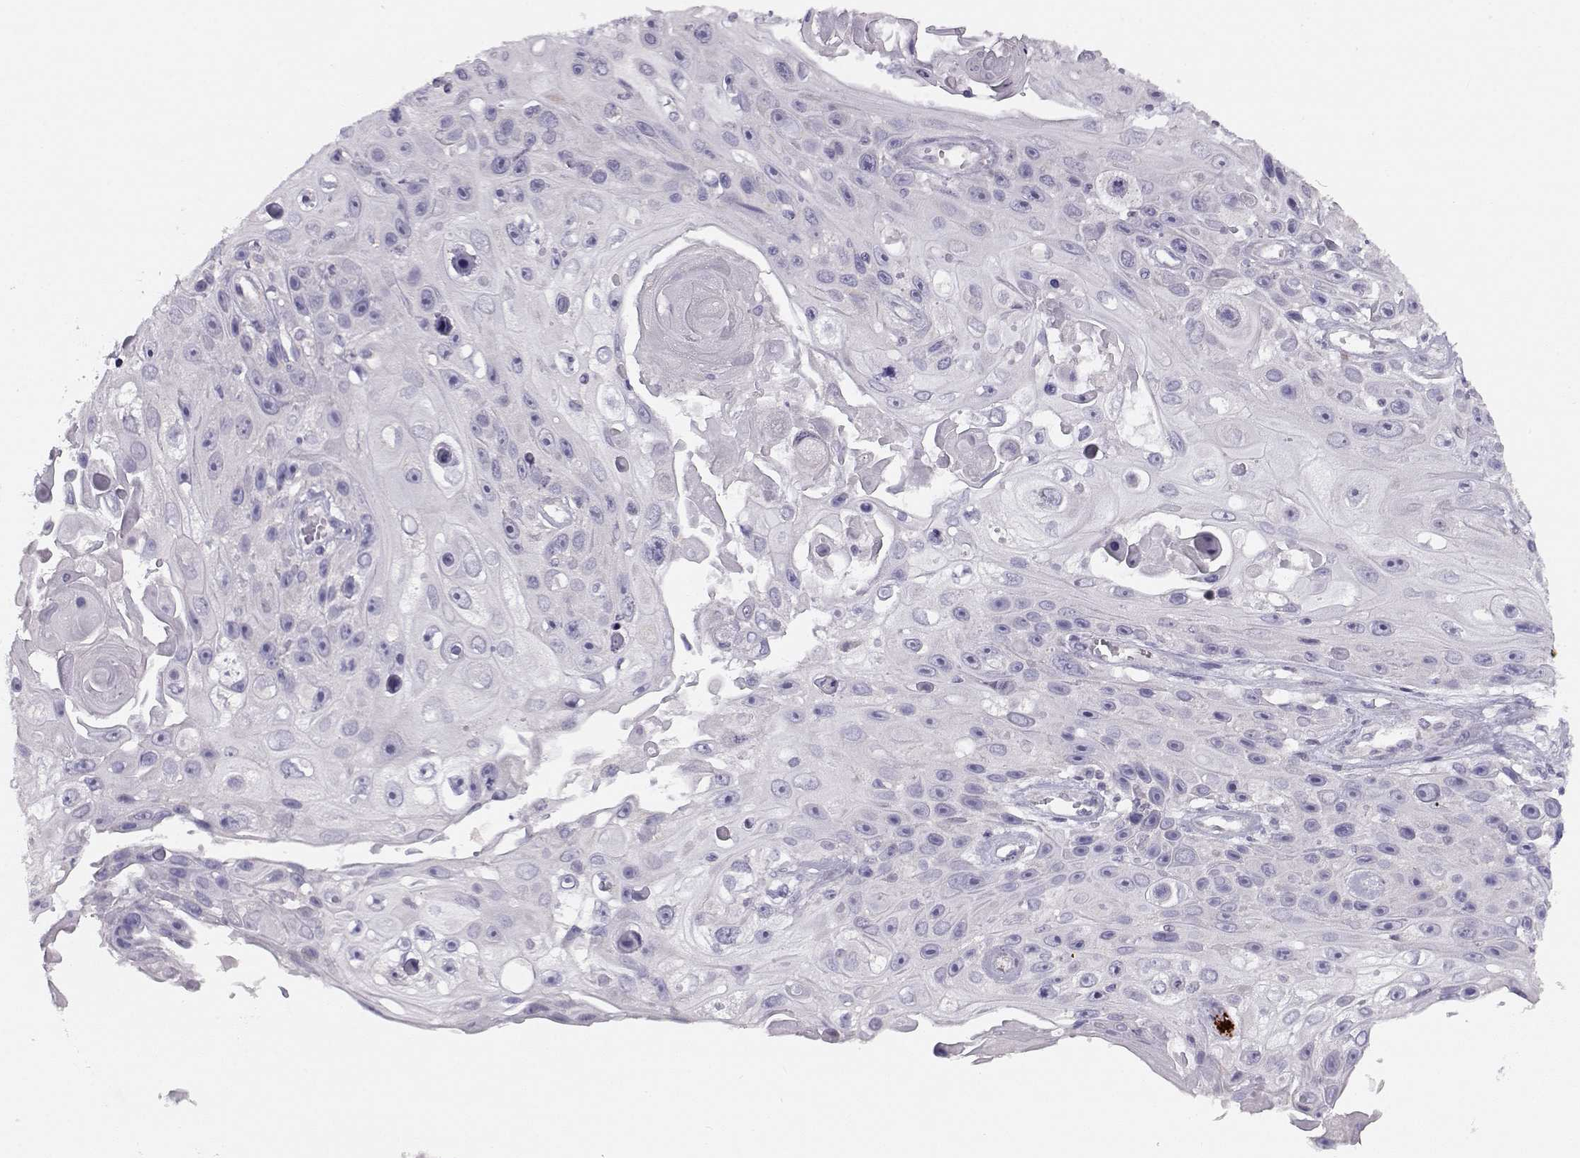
{"staining": {"intensity": "negative", "quantity": "none", "location": "none"}, "tissue": "skin cancer", "cell_type": "Tumor cells", "image_type": "cancer", "snomed": [{"axis": "morphology", "description": "Squamous cell carcinoma, NOS"}, {"axis": "topography", "description": "Skin"}], "caption": "Photomicrograph shows no protein staining in tumor cells of skin cancer (squamous cell carcinoma) tissue.", "gene": "KLF17", "patient": {"sex": "male", "age": 82}}